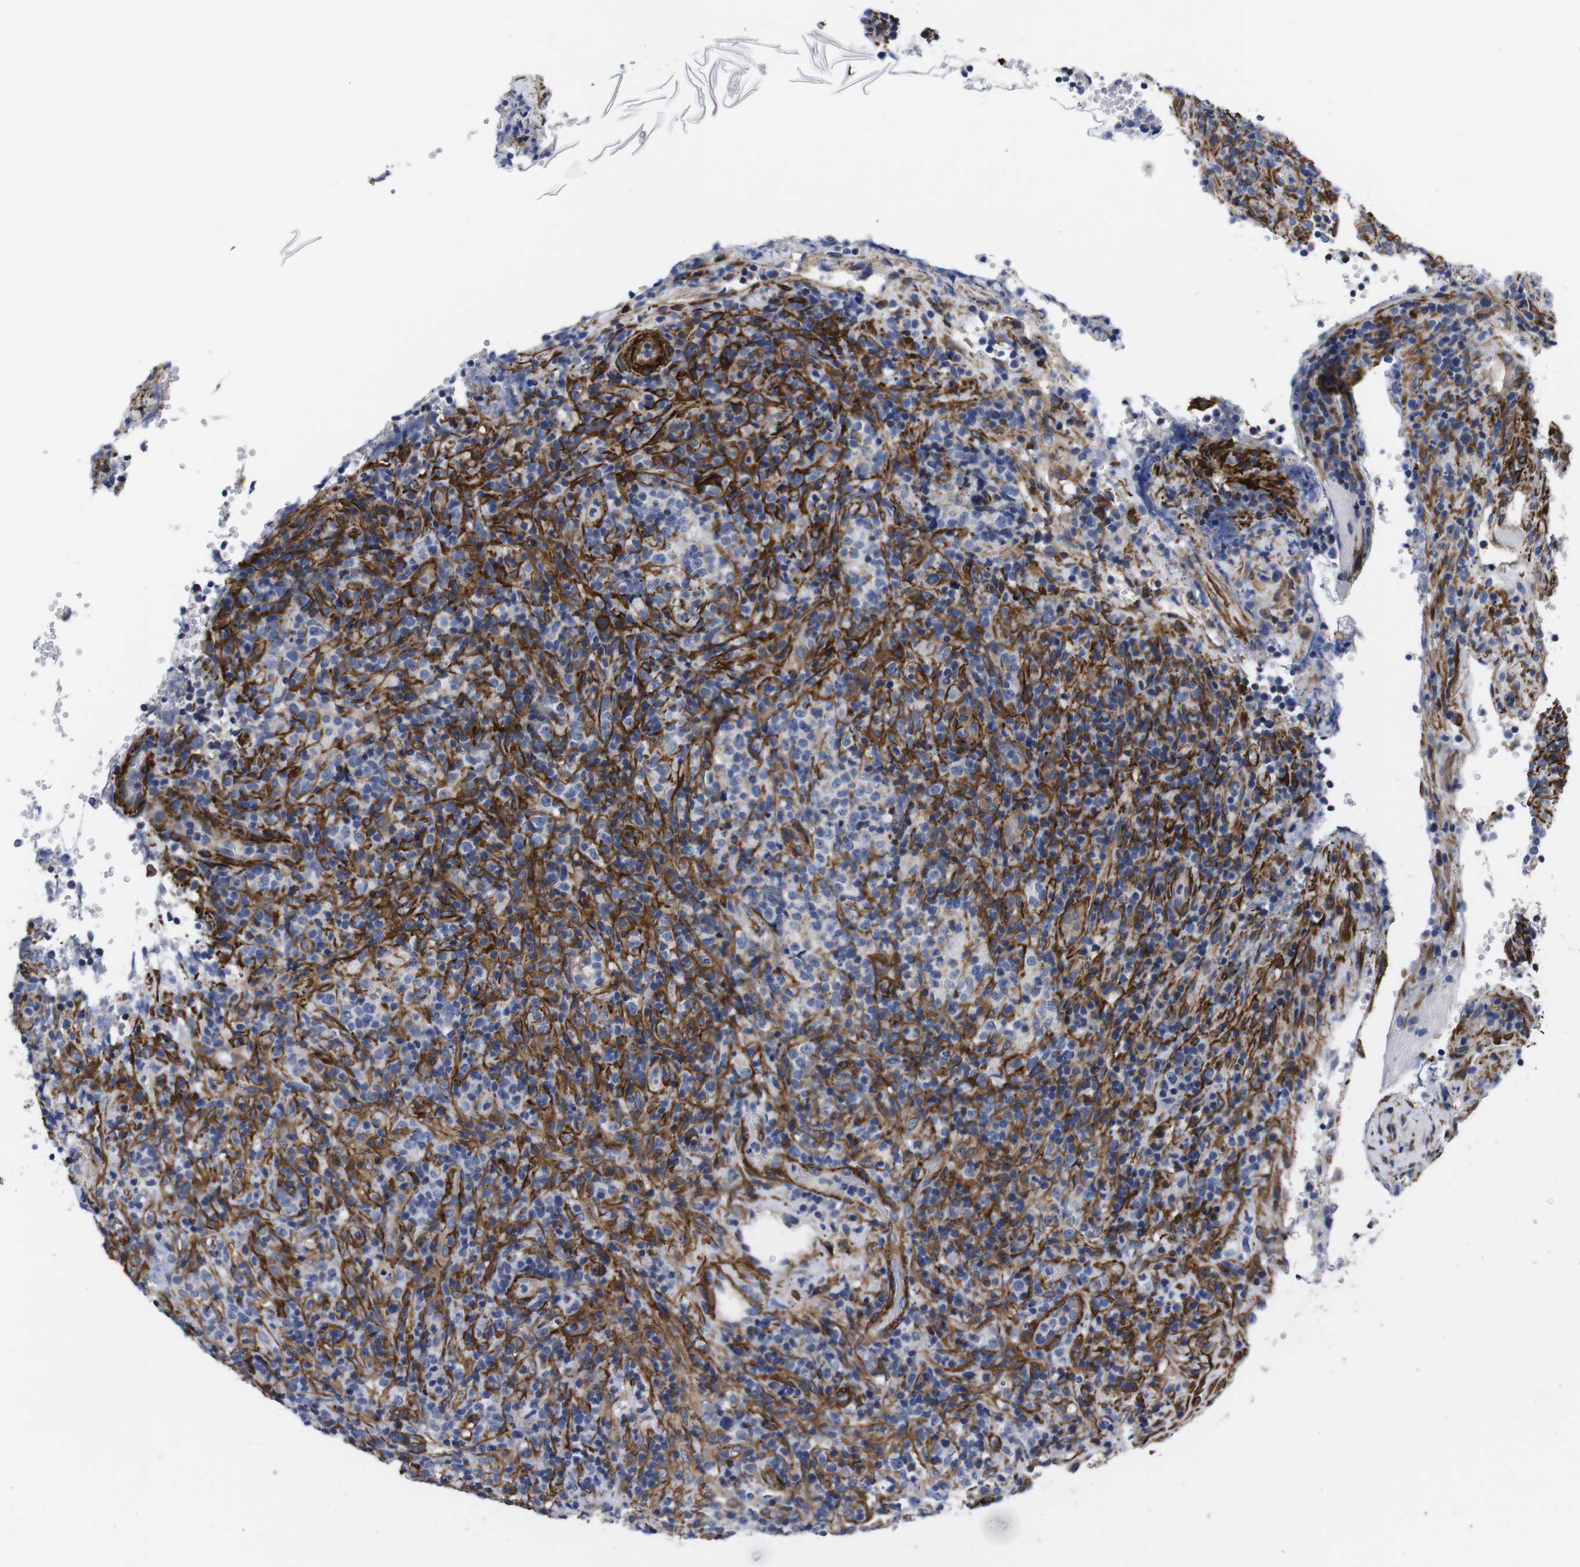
{"staining": {"intensity": "moderate", "quantity": "25%-75%", "location": "cytoplasmic/membranous"}, "tissue": "lymphoma", "cell_type": "Tumor cells", "image_type": "cancer", "snomed": [{"axis": "morphology", "description": "Malignant lymphoma, non-Hodgkin's type, High grade"}, {"axis": "topography", "description": "Lymph node"}], "caption": "Immunohistochemistry (IHC) (DAB (3,3'-diaminobenzidine)) staining of human lymphoma shows moderate cytoplasmic/membranous protein positivity in about 25%-75% of tumor cells.", "gene": "WNT10A", "patient": {"sex": "female", "age": 76}}